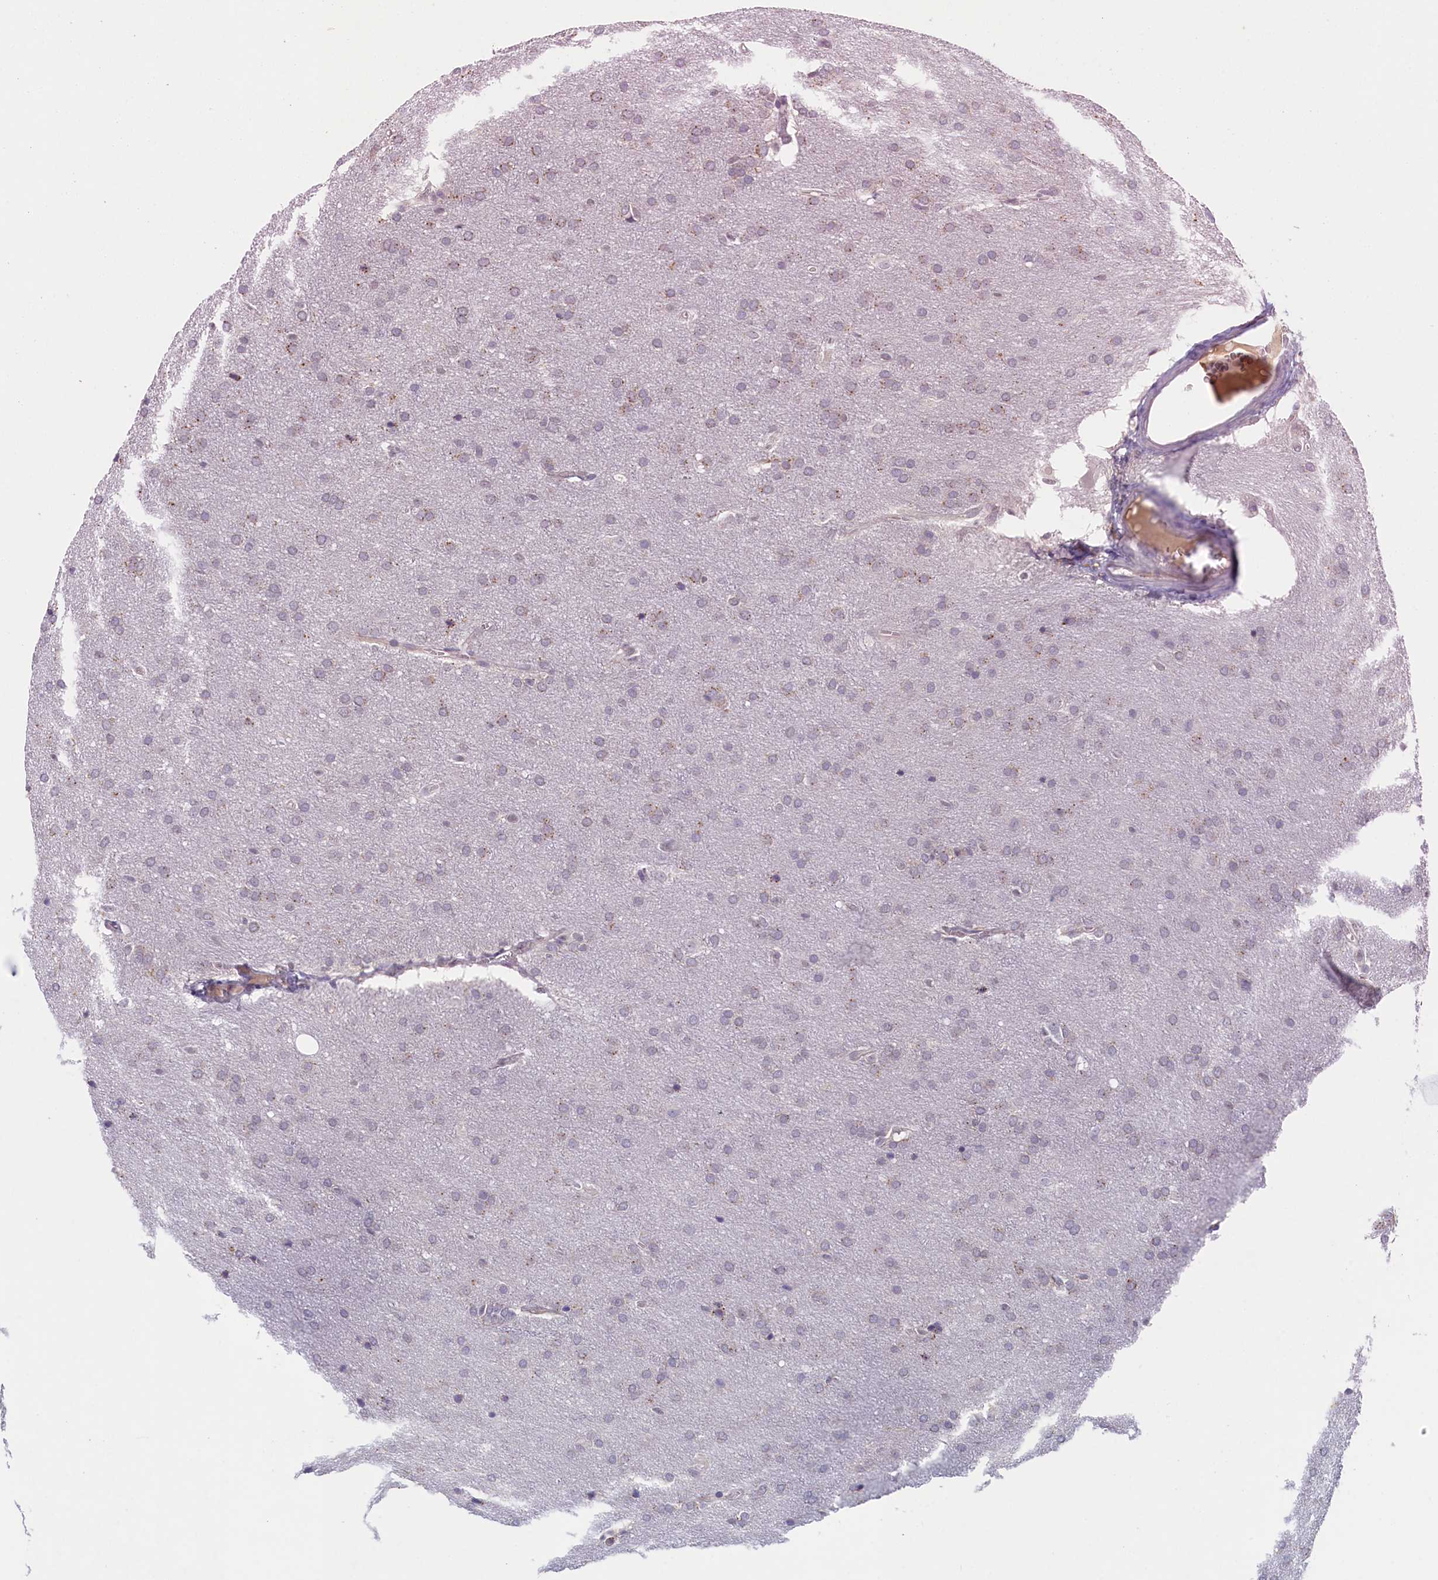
{"staining": {"intensity": "negative", "quantity": "none", "location": "none"}, "tissue": "glioma", "cell_type": "Tumor cells", "image_type": "cancer", "snomed": [{"axis": "morphology", "description": "Glioma, malignant, Low grade"}, {"axis": "topography", "description": "Brain"}], "caption": "Immunohistochemistry (IHC) of glioma reveals no positivity in tumor cells.", "gene": "NUBP2", "patient": {"sex": "female", "age": 32}}